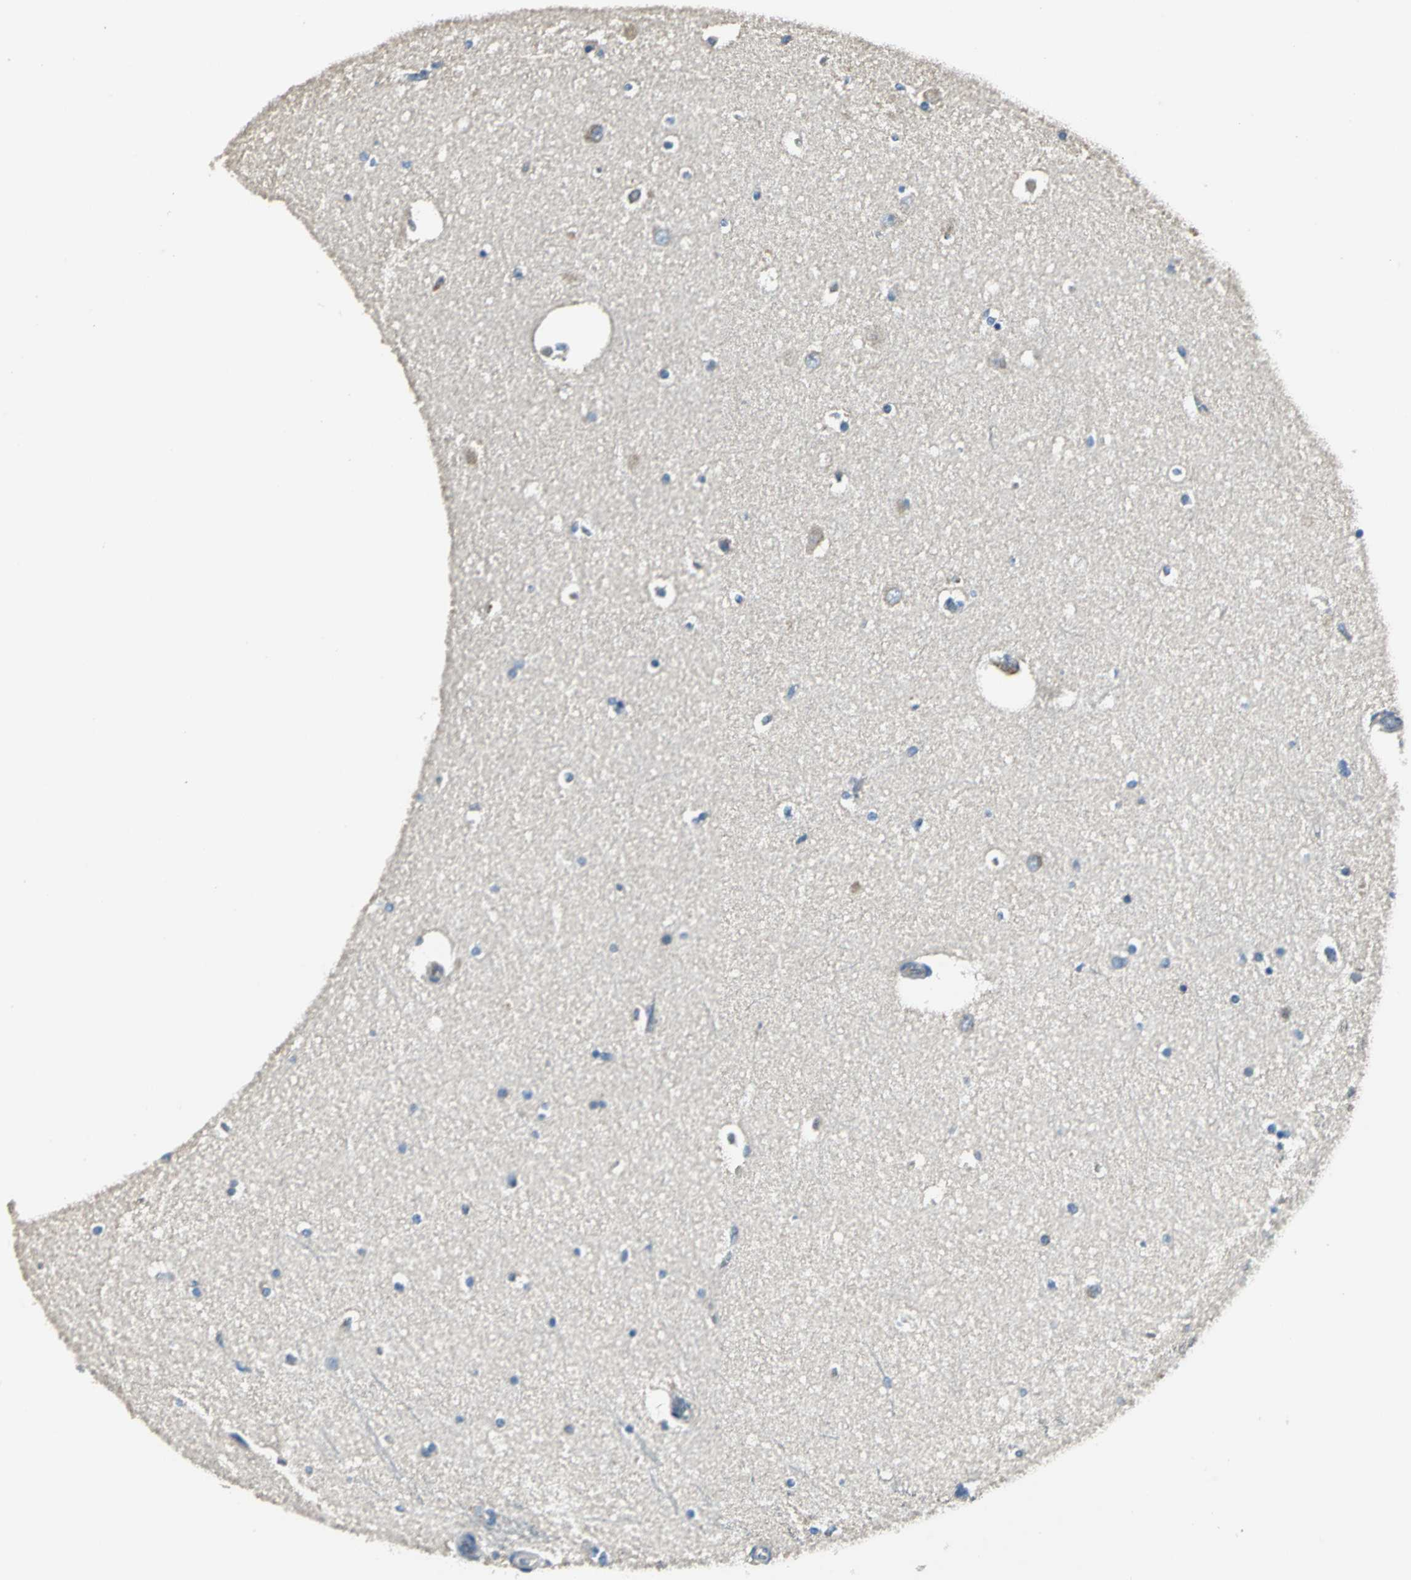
{"staining": {"intensity": "negative", "quantity": "none", "location": "none"}, "tissue": "hippocampus", "cell_type": "Glial cells", "image_type": "normal", "snomed": [{"axis": "morphology", "description": "Normal tissue, NOS"}, {"axis": "topography", "description": "Hippocampus"}], "caption": "Glial cells show no significant expression in benign hippocampus. Nuclei are stained in blue.", "gene": "SLC16A7", "patient": {"sex": "female", "age": 54}}